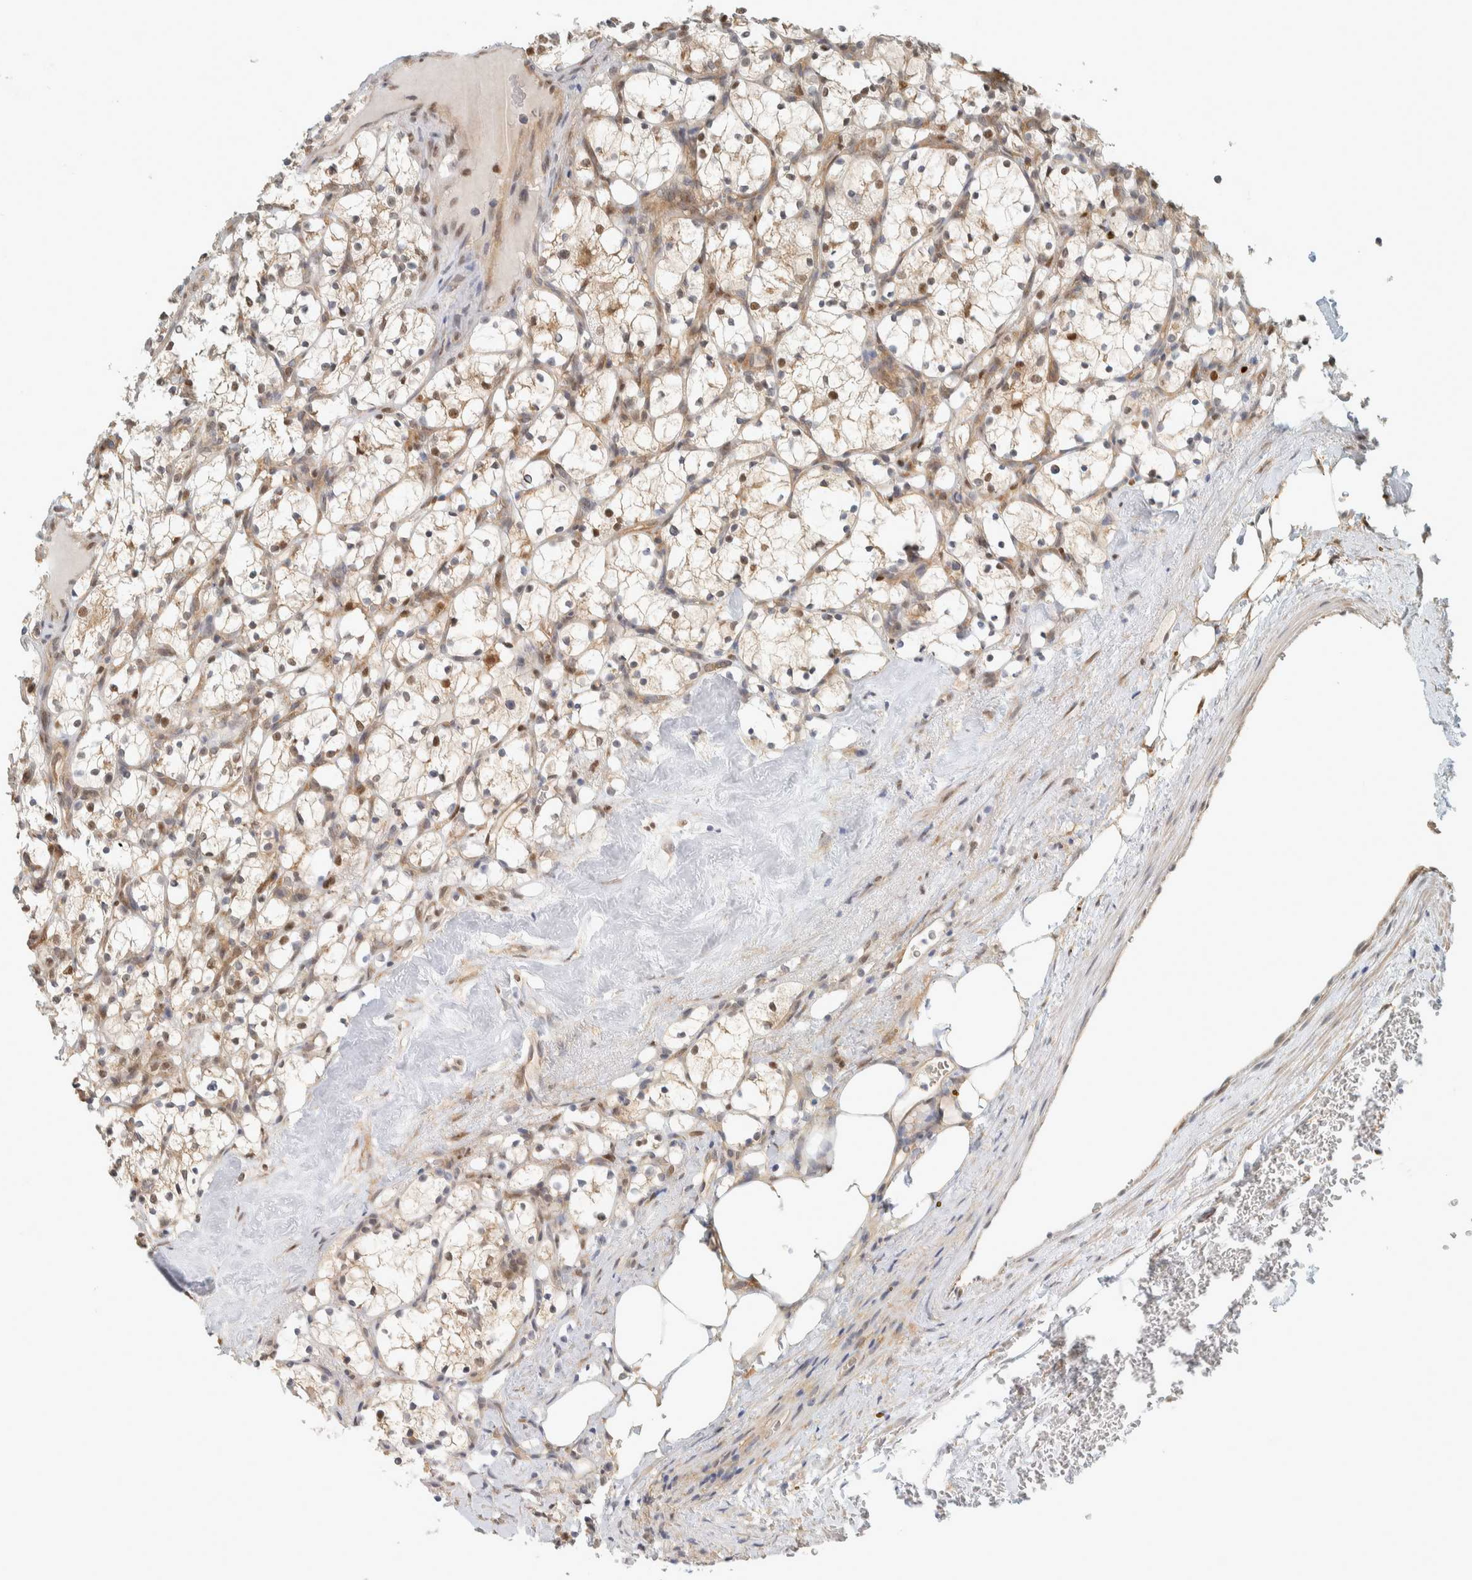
{"staining": {"intensity": "weak", "quantity": ">75%", "location": "cytoplasmic/membranous,nuclear"}, "tissue": "renal cancer", "cell_type": "Tumor cells", "image_type": "cancer", "snomed": [{"axis": "morphology", "description": "Adenocarcinoma, NOS"}, {"axis": "topography", "description": "Kidney"}], "caption": "This is an image of immunohistochemistry staining of renal cancer, which shows weak positivity in the cytoplasmic/membranous and nuclear of tumor cells.", "gene": "TFE3", "patient": {"sex": "female", "age": 69}}